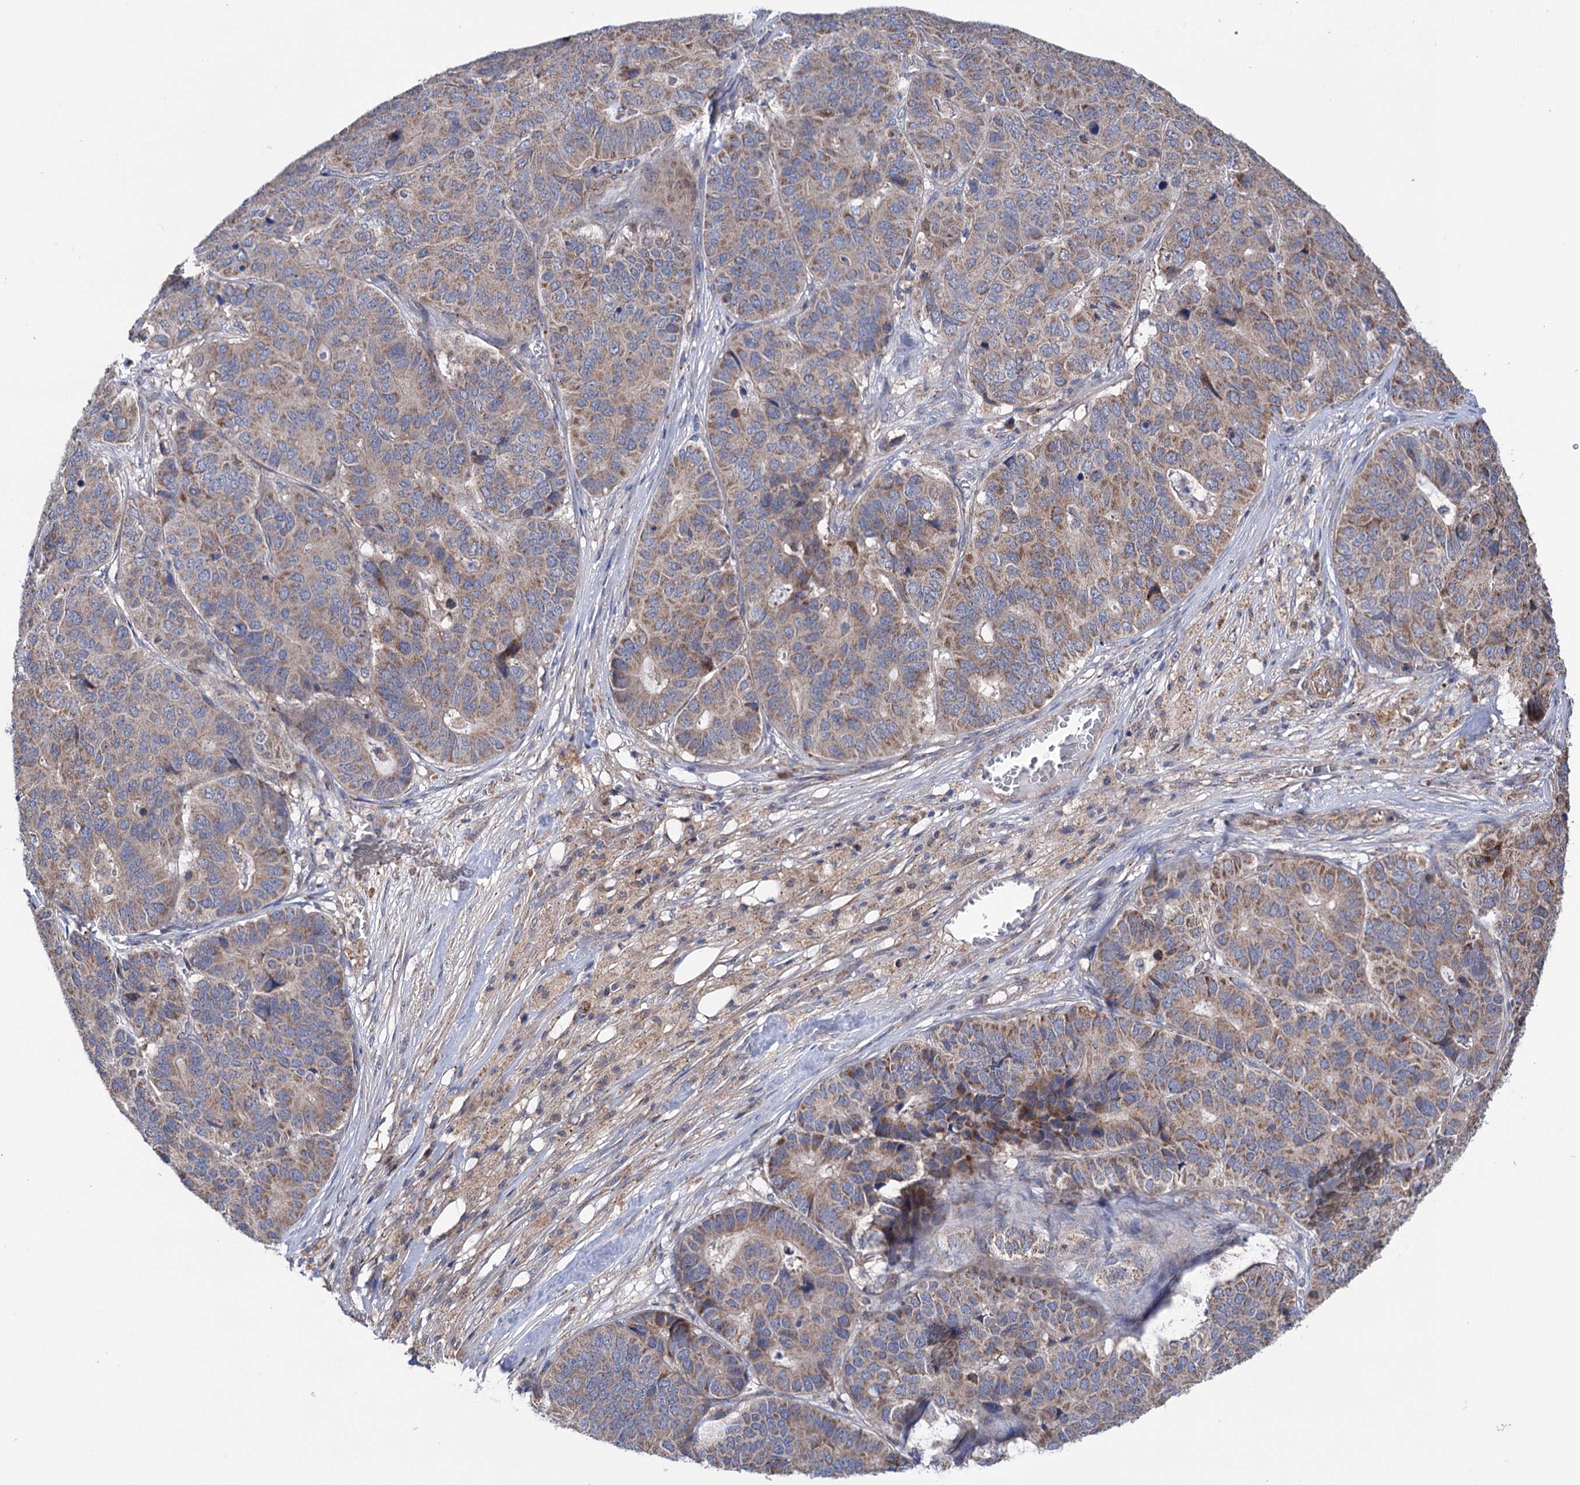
{"staining": {"intensity": "moderate", "quantity": "25%-75%", "location": "cytoplasmic/membranous"}, "tissue": "pancreatic cancer", "cell_type": "Tumor cells", "image_type": "cancer", "snomed": [{"axis": "morphology", "description": "Adenocarcinoma, NOS"}, {"axis": "topography", "description": "Pancreas"}], "caption": "Protein analysis of pancreatic cancer tissue shows moderate cytoplasmic/membranous positivity in about 25%-75% of tumor cells. The protein is stained brown, and the nuclei are stained in blue (DAB (3,3'-diaminobenzidine) IHC with brightfield microscopy, high magnification).", "gene": "SUCLA2", "patient": {"sex": "male", "age": 50}}